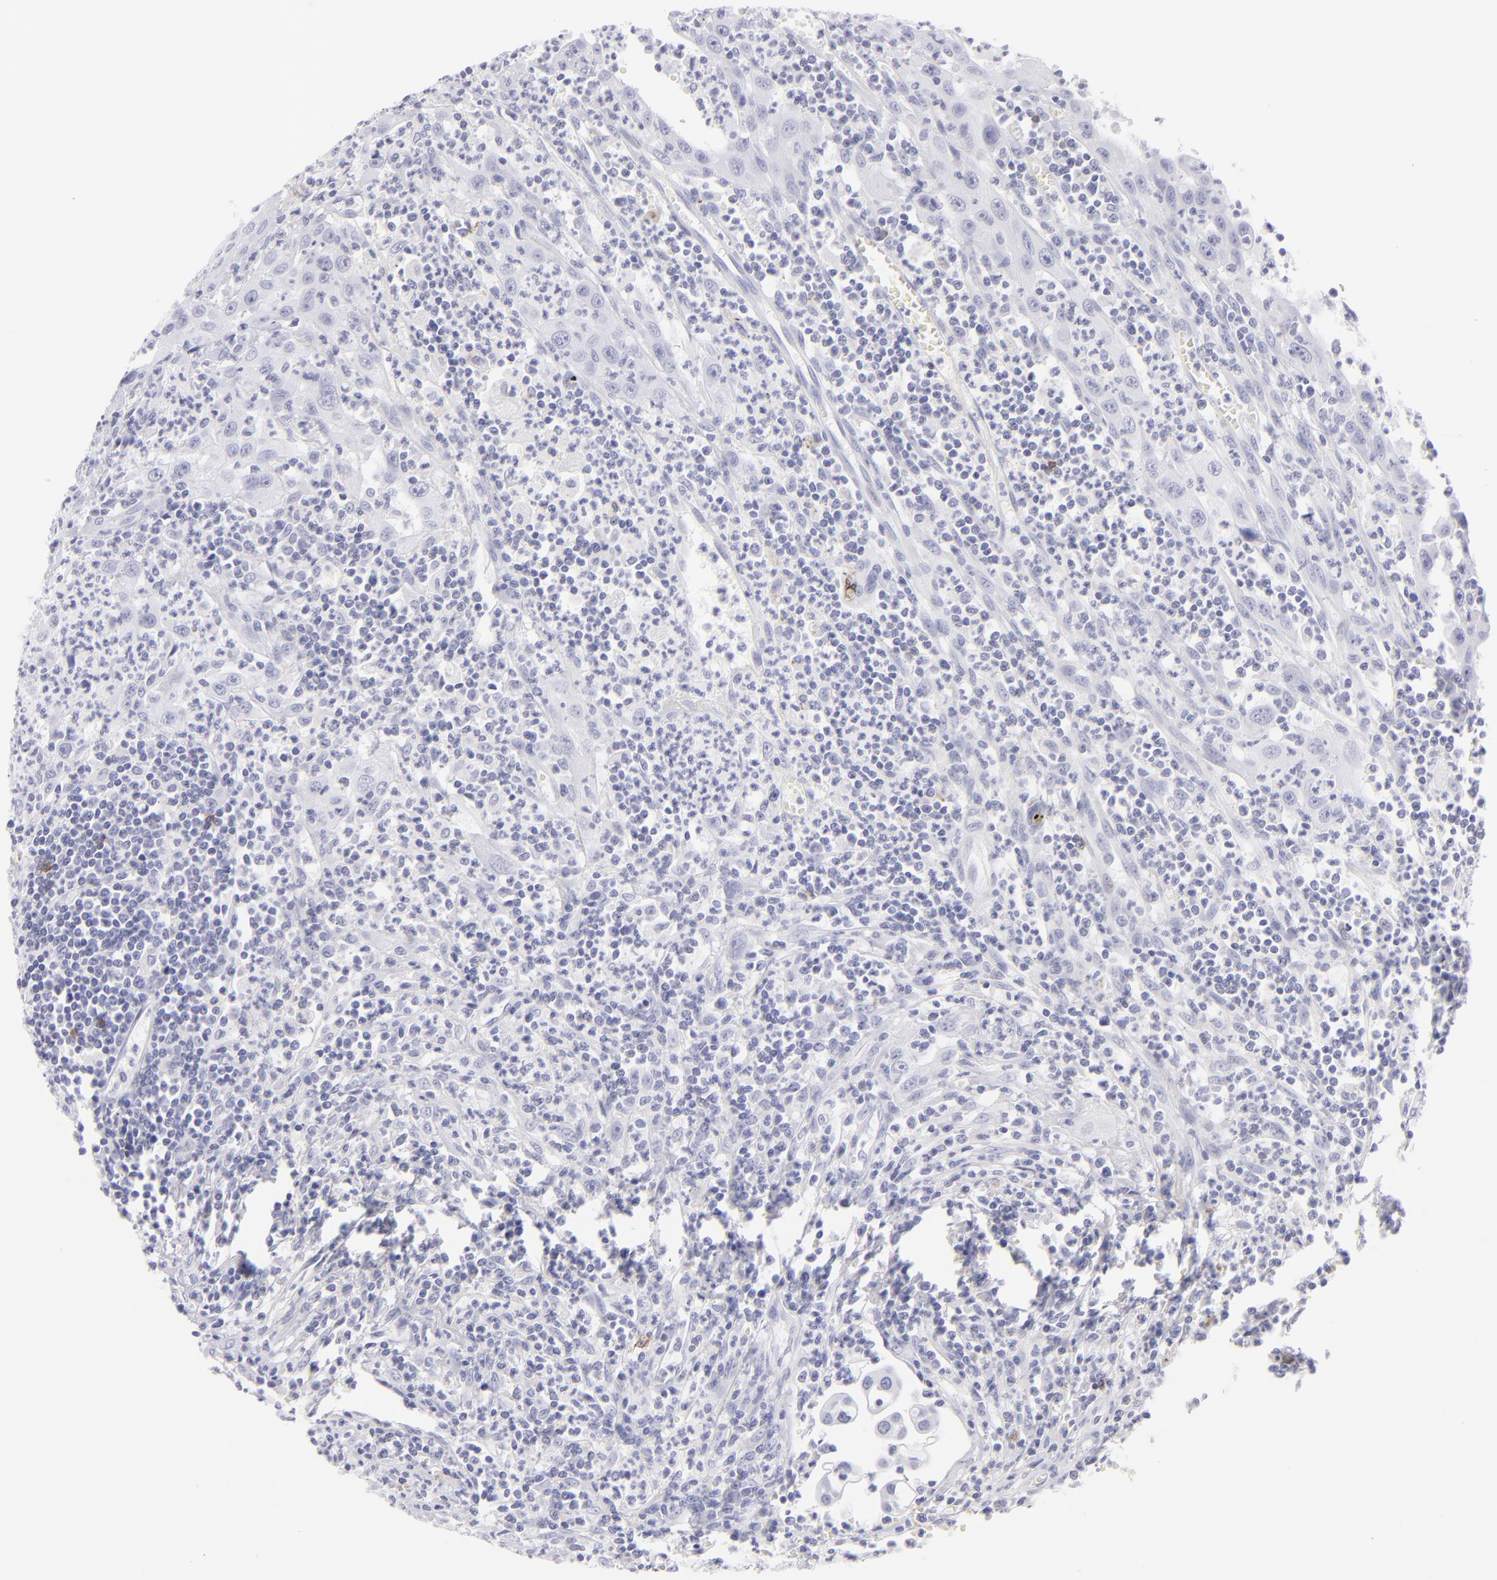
{"staining": {"intensity": "negative", "quantity": "none", "location": "none"}, "tissue": "urothelial cancer", "cell_type": "Tumor cells", "image_type": "cancer", "snomed": [{"axis": "morphology", "description": "Urothelial carcinoma, High grade"}, {"axis": "topography", "description": "Urinary bladder"}], "caption": "The histopathology image shows no staining of tumor cells in urothelial cancer.", "gene": "FCER2", "patient": {"sex": "male", "age": 66}}